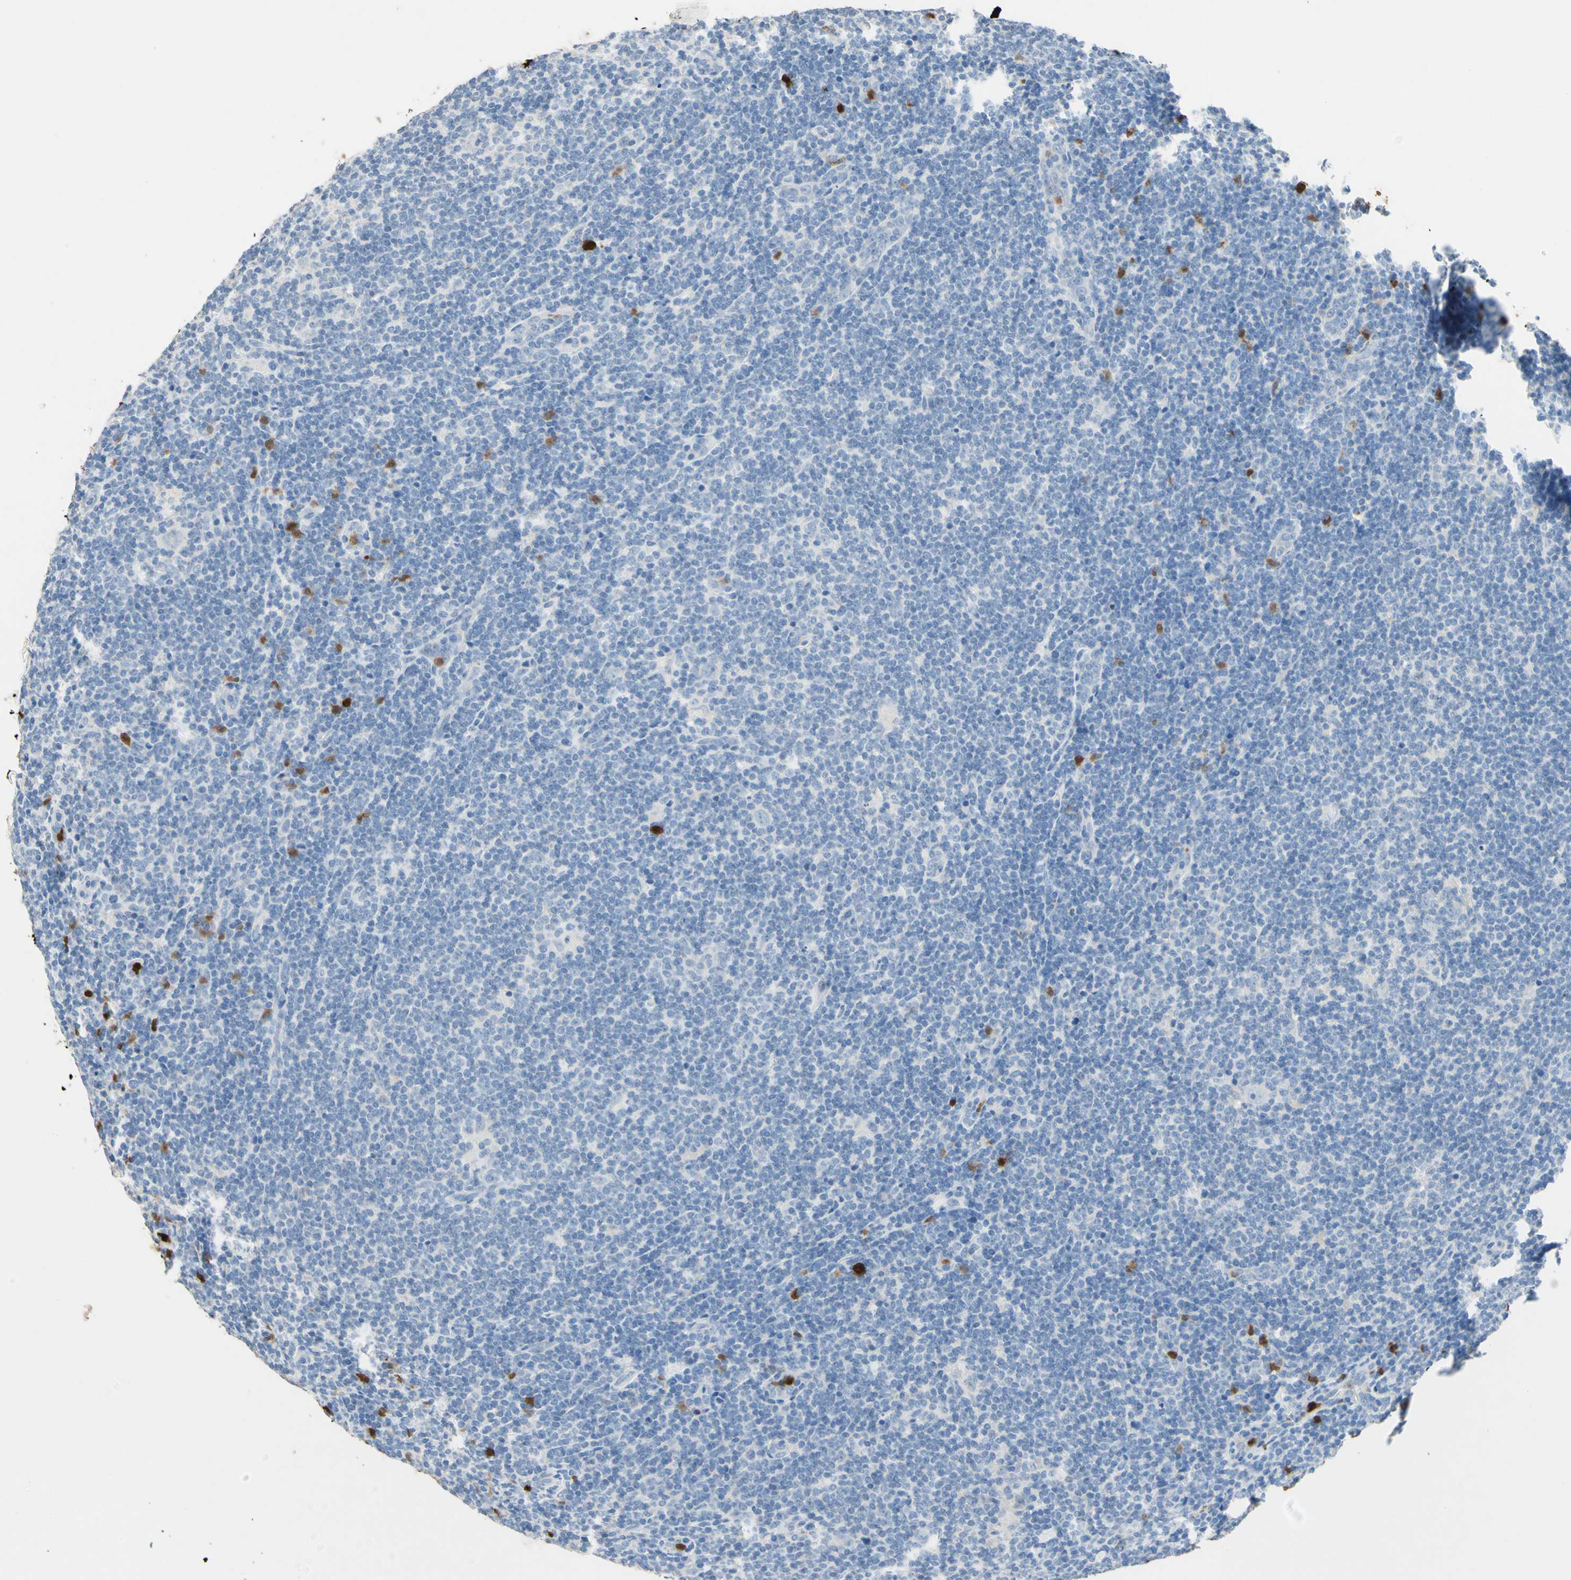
{"staining": {"intensity": "negative", "quantity": "none", "location": "none"}, "tissue": "lymphoma", "cell_type": "Tumor cells", "image_type": "cancer", "snomed": [{"axis": "morphology", "description": "Hodgkin's disease, NOS"}, {"axis": "topography", "description": "Lymph node"}], "caption": "A high-resolution image shows immunohistochemistry staining of Hodgkin's disease, which displays no significant expression in tumor cells.", "gene": "NFKBIZ", "patient": {"sex": "female", "age": 57}}